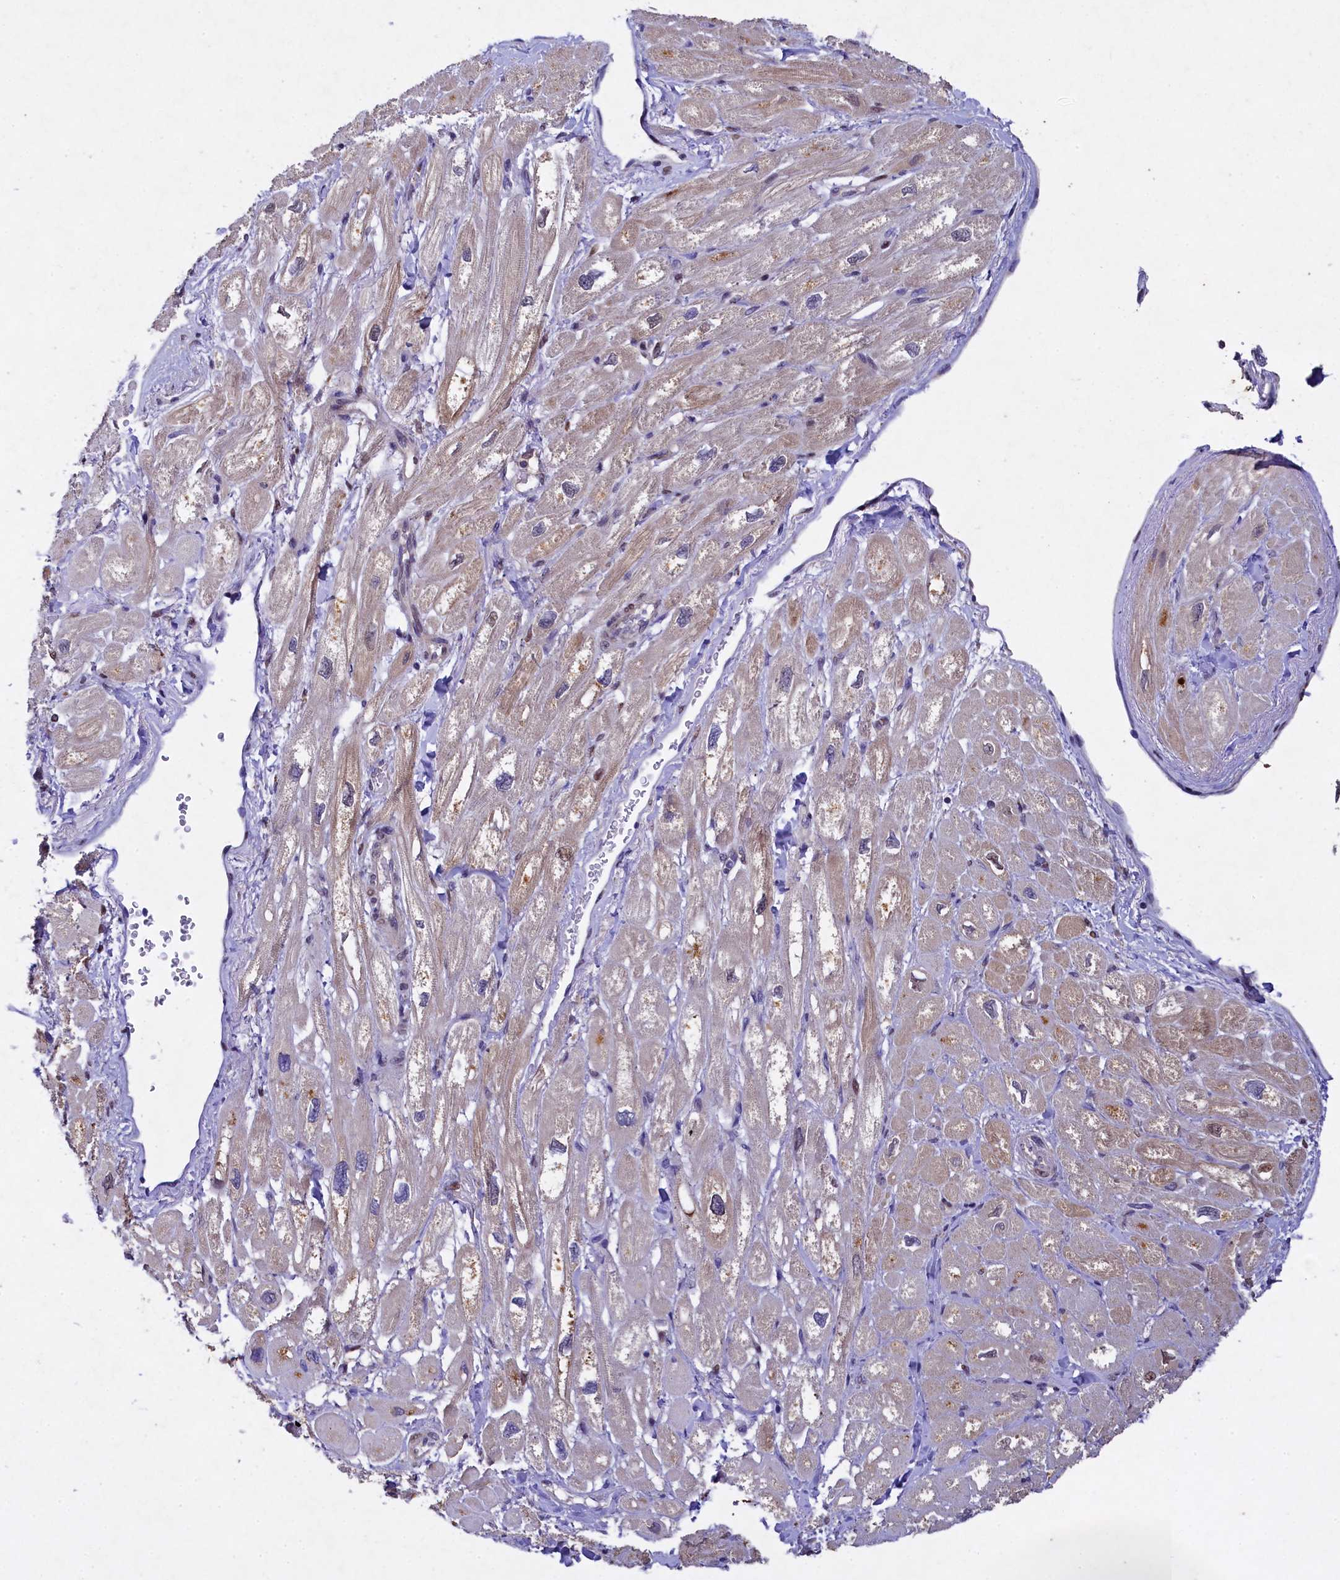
{"staining": {"intensity": "strong", "quantity": "<25%", "location": "cytoplasmic/membranous"}, "tissue": "heart muscle", "cell_type": "Cardiomyocytes", "image_type": "normal", "snomed": [{"axis": "morphology", "description": "Normal tissue, NOS"}, {"axis": "topography", "description": "Heart"}], "caption": "Immunohistochemical staining of benign heart muscle displays medium levels of strong cytoplasmic/membranous positivity in about <25% of cardiomyocytes.", "gene": "TGDS", "patient": {"sex": "male", "age": 65}}